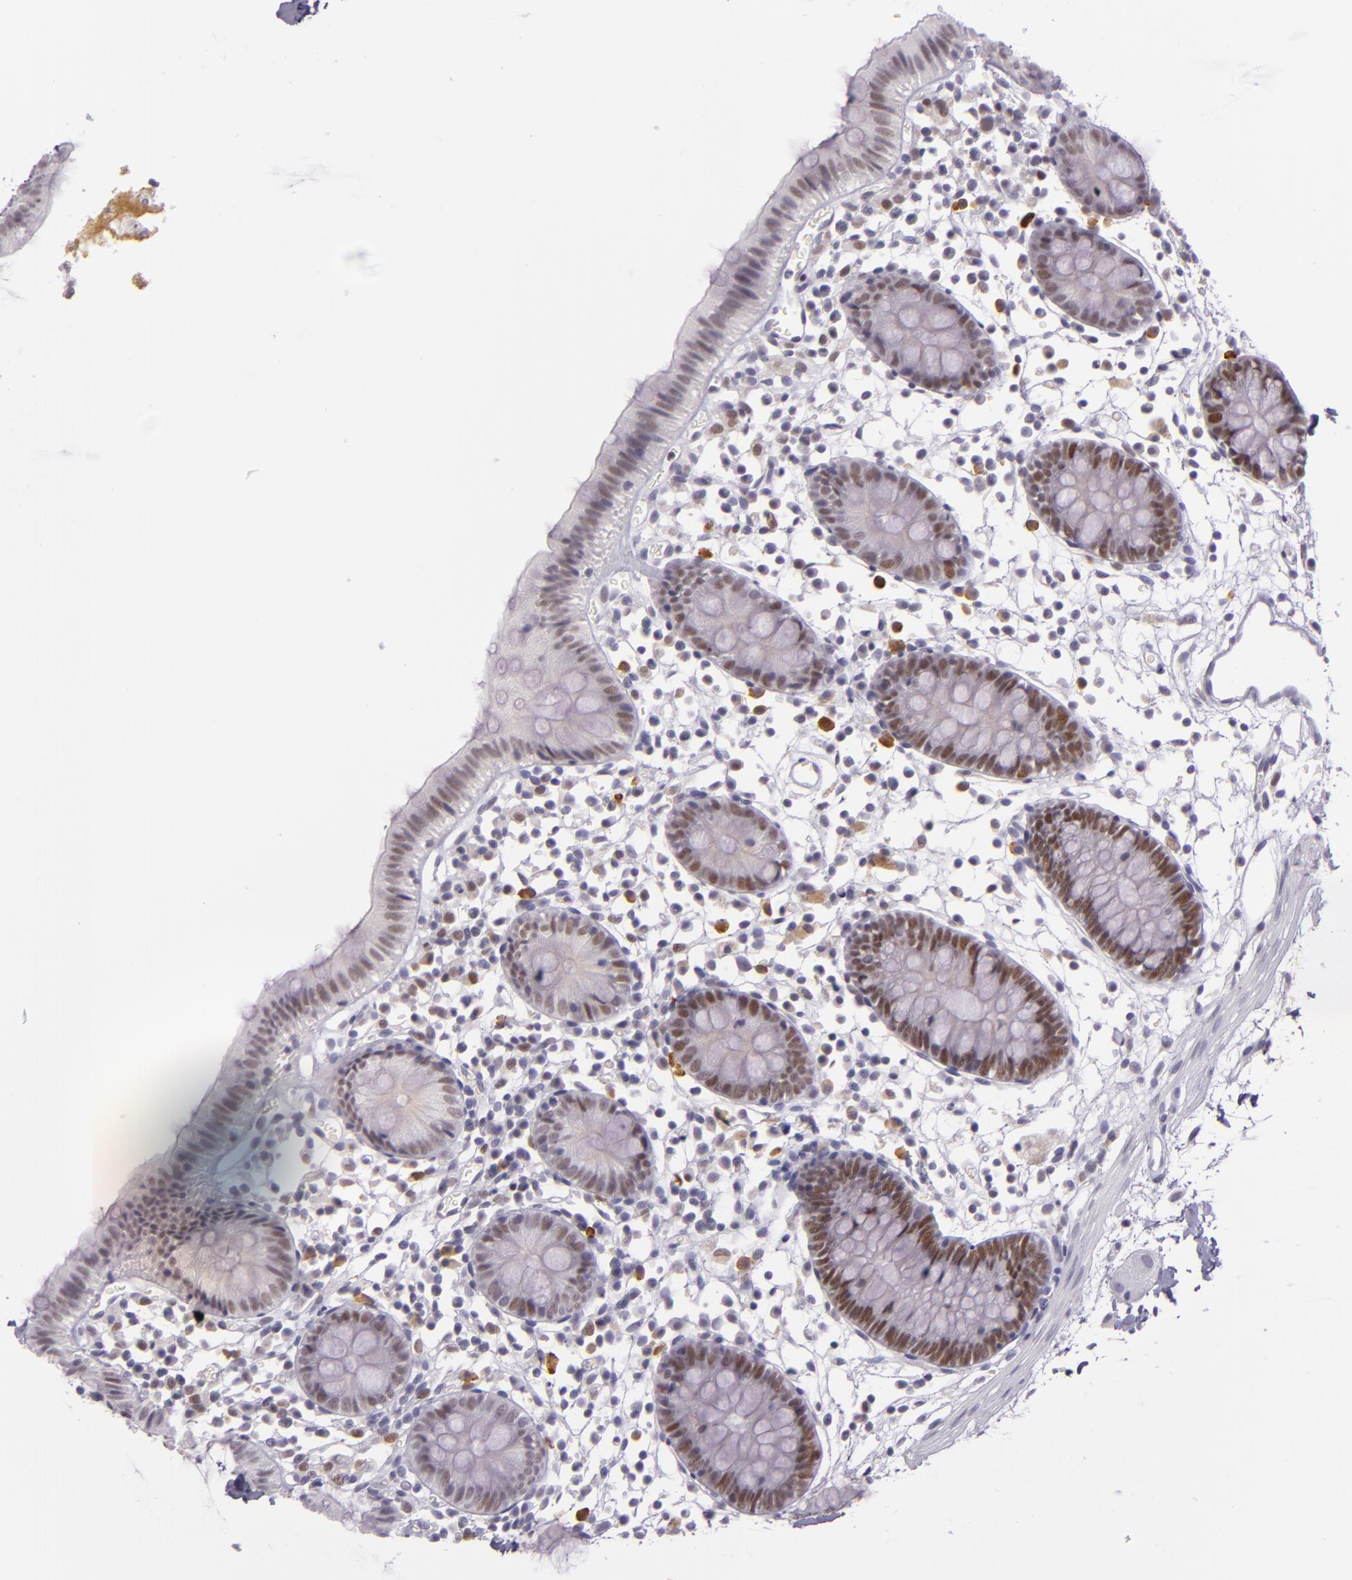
{"staining": {"intensity": "negative", "quantity": "none", "location": "none"}, "tissue": "colon", "cell_type": "Endothelial cells", "image_type": "normal", "snomed": [{"axis": "morphology", "description": "Normal tissue, NOS"}, {"axis": "topography", "description": "Colon"}], "caption": "Immunohistochemical staining of benign colon demonstrates no significant positivity in endothelial cells. (Brightfield microscopy of DAB immunohistochemistry (IHC) at high magnification).", "gene": "CHEK2", "patient": {"sex": "male", "age": 14}}